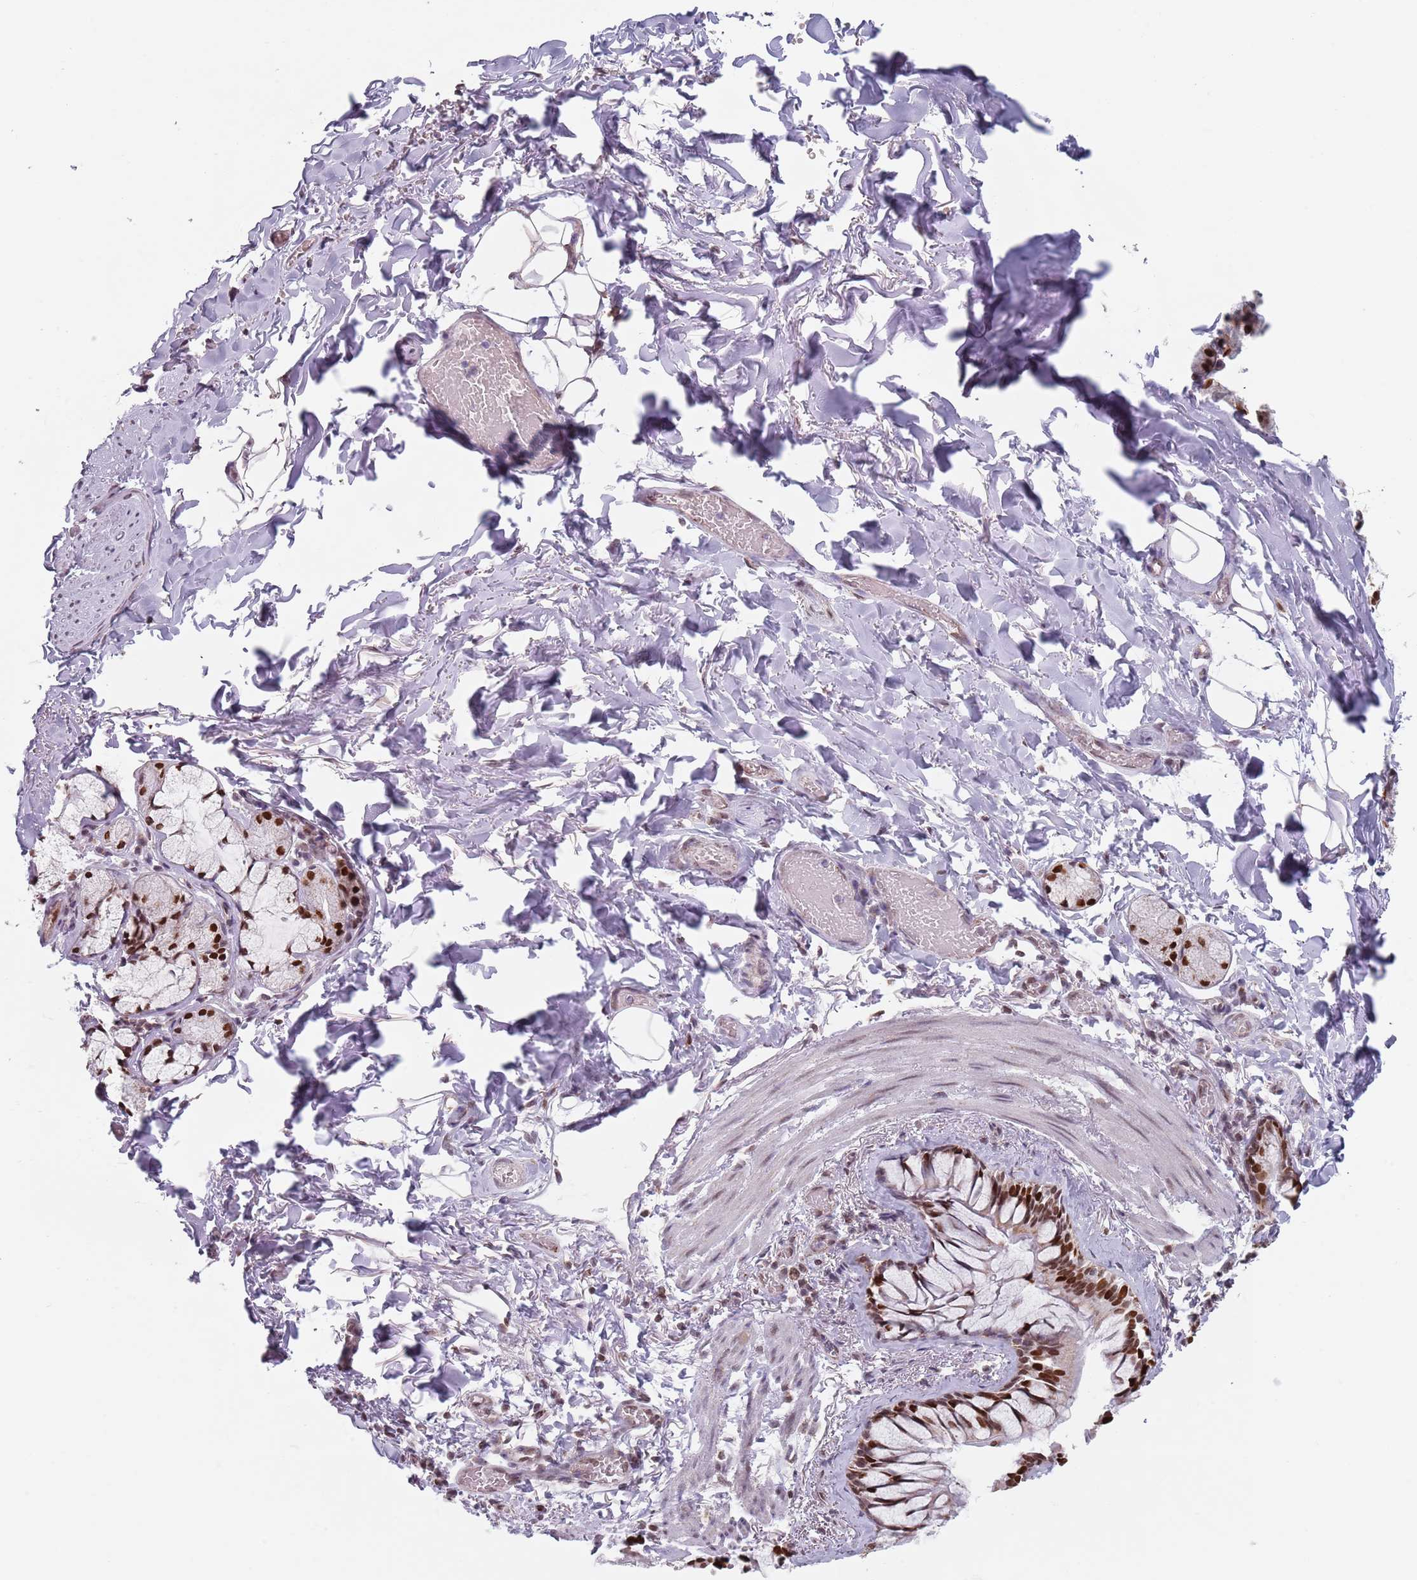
{"staining": {"intensity": "strong", "quantity": ">75%", "location": "nuclear"}, "tissue": "bronchus", "cell_type": "Respiratory epithelial cells", "image_type": "normal", "snomed": [{"axis": "morphology", "description": "Normal tissue, NOS"}, {"axis": "topography", "description": "Cartilage tissue"}], "caption": "Human bronchus stained with a protein marker demonstrates strong staining in respiratory epithelial cells.", "gene": "MFSD12", "patient": {"sex": "male", "age": 63}}